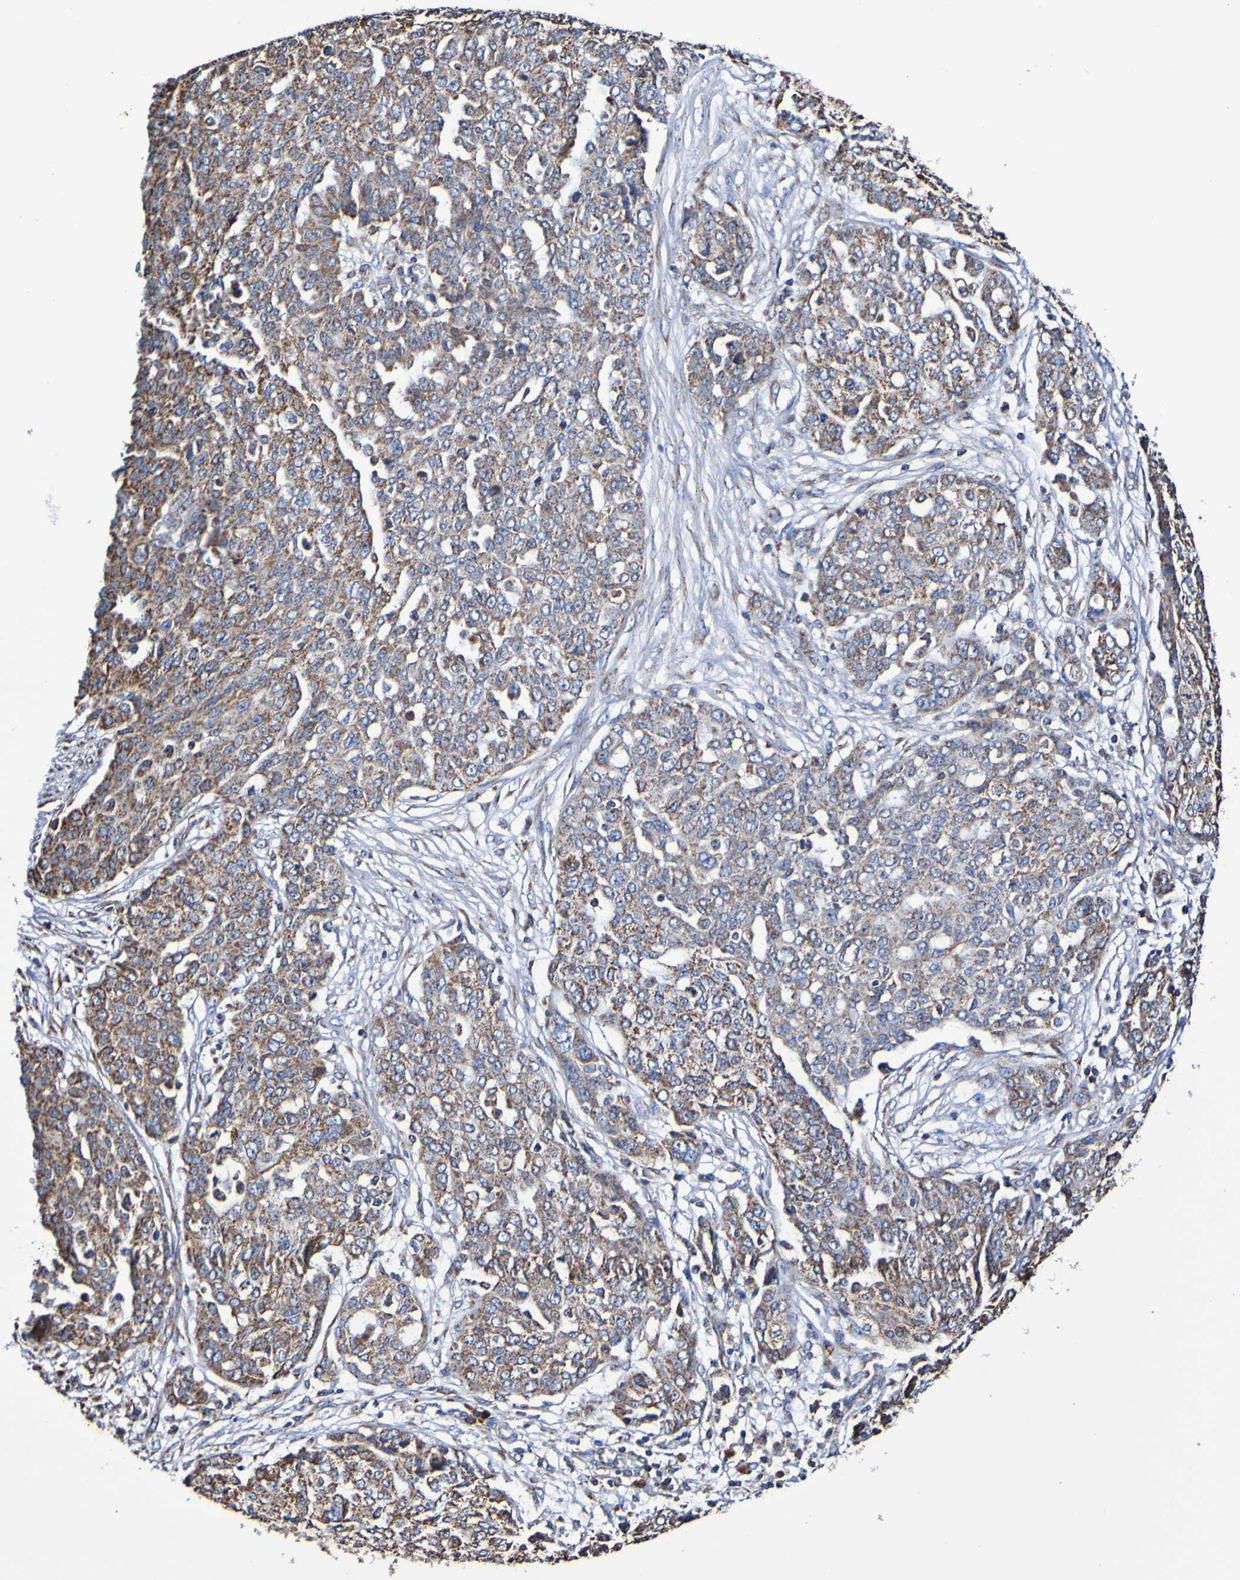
{"staining": {"intensity": "moderate", "quantity": ">75%", "location": "cytoplasmic/membranous"}, "tissue": "ovarian cancer", "cell_type": "Tumor cells", "image_type": "cancer", "snomed": [{"axis": "morphology", "description": "Cystadenocarcinoma, serous, NOS"}, {"axis": "topography", "description": "Soft tissue"}, {"axis": "topography", "description": "Ovary"}], "caption": "Ovarian cancer (serous cystadenocarcinoma) stained with immunohistochemistry displays moderate cytoplasmic/membranous expression in about >75% of tumor cells.", "gene": "IL18R1", "patient": {"sex": "female", "age": 57}}